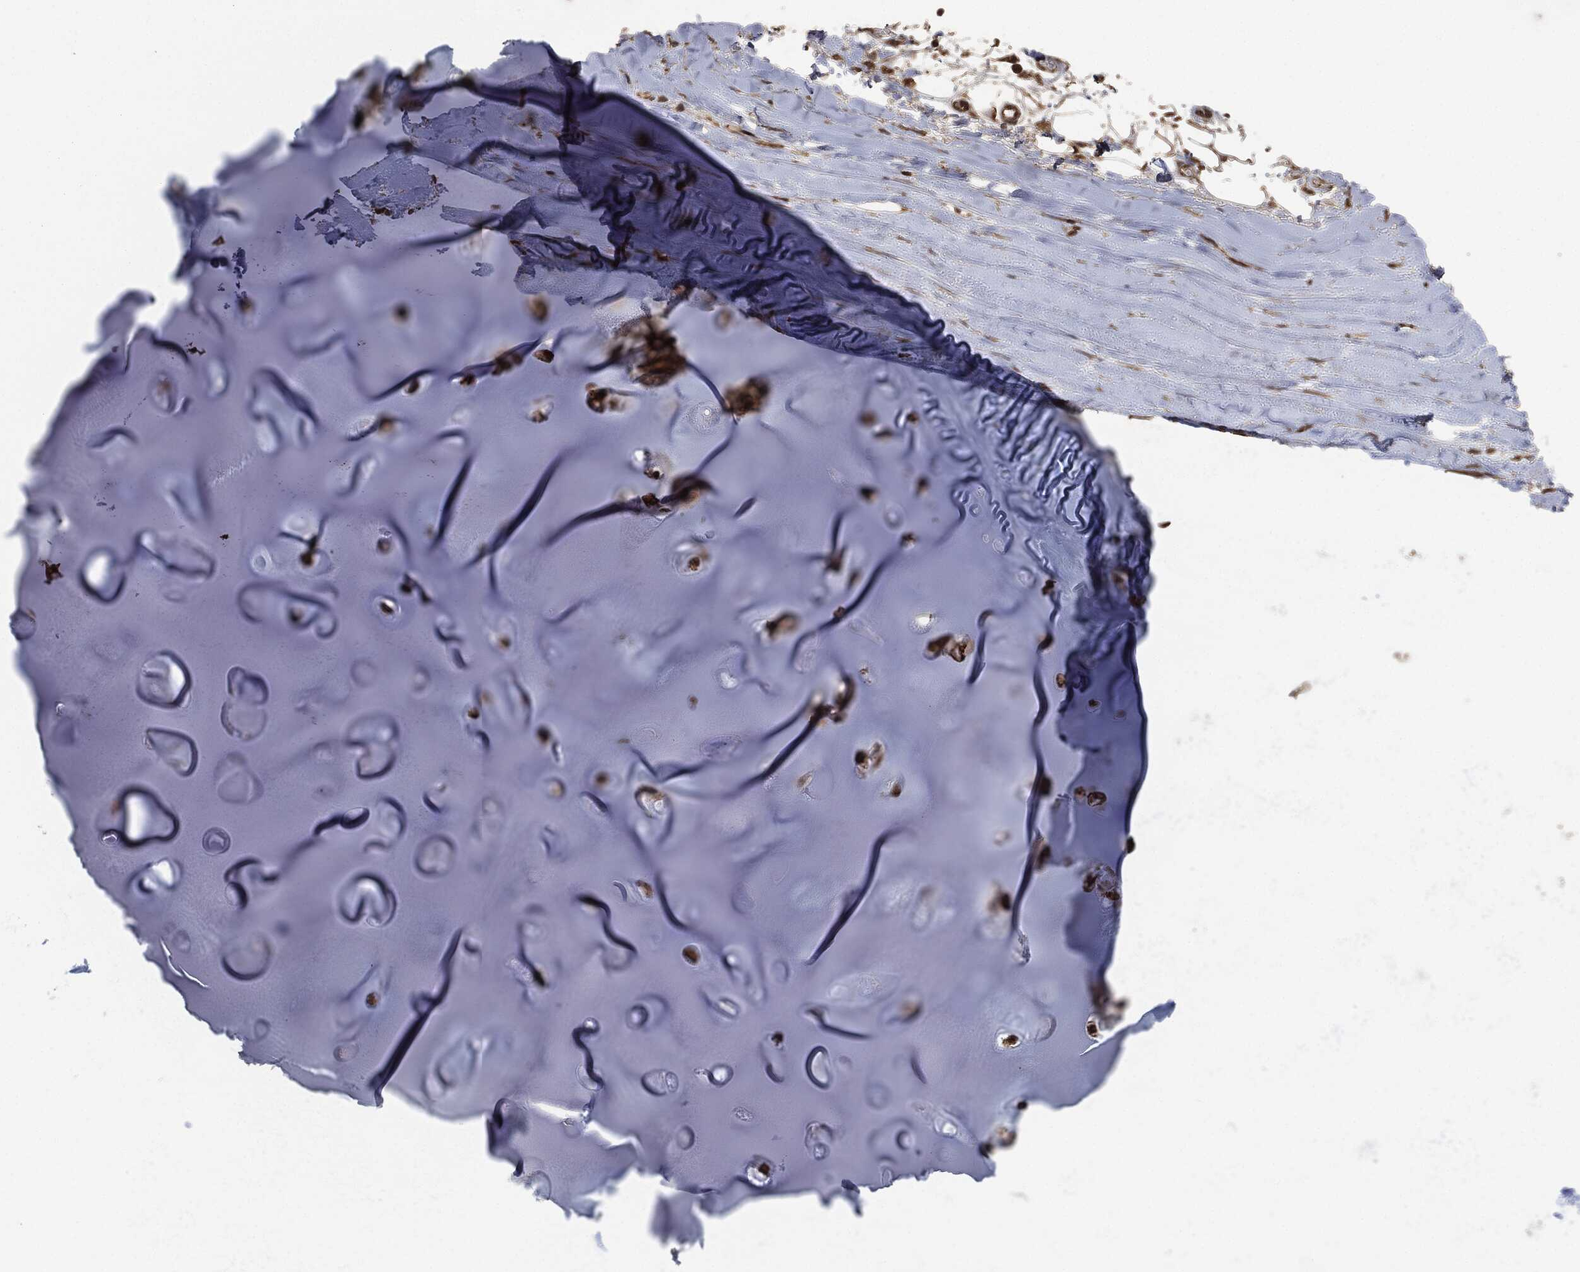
{"staining": {"intensity": "strong", "quantity": ">75%", "location": "cytoplasmic/membranous"}, "tissue": "adipose tissue", "cell_type": "Adipocytes", "image_type": "normal", "snomed": [{"axis": "morphology", "description": "Normal tissue, NOS"}, {"axis": "topography", "description": "Cartilage tissue"}], "caption": "About >75% of adipocytes in normal adipose tissue show strong cytoplasmic/membranous protein expression as visualized by brown immunohistochemical staining.", "gene": "LIG3", "patient": {"sex": "male", "age": 81}}